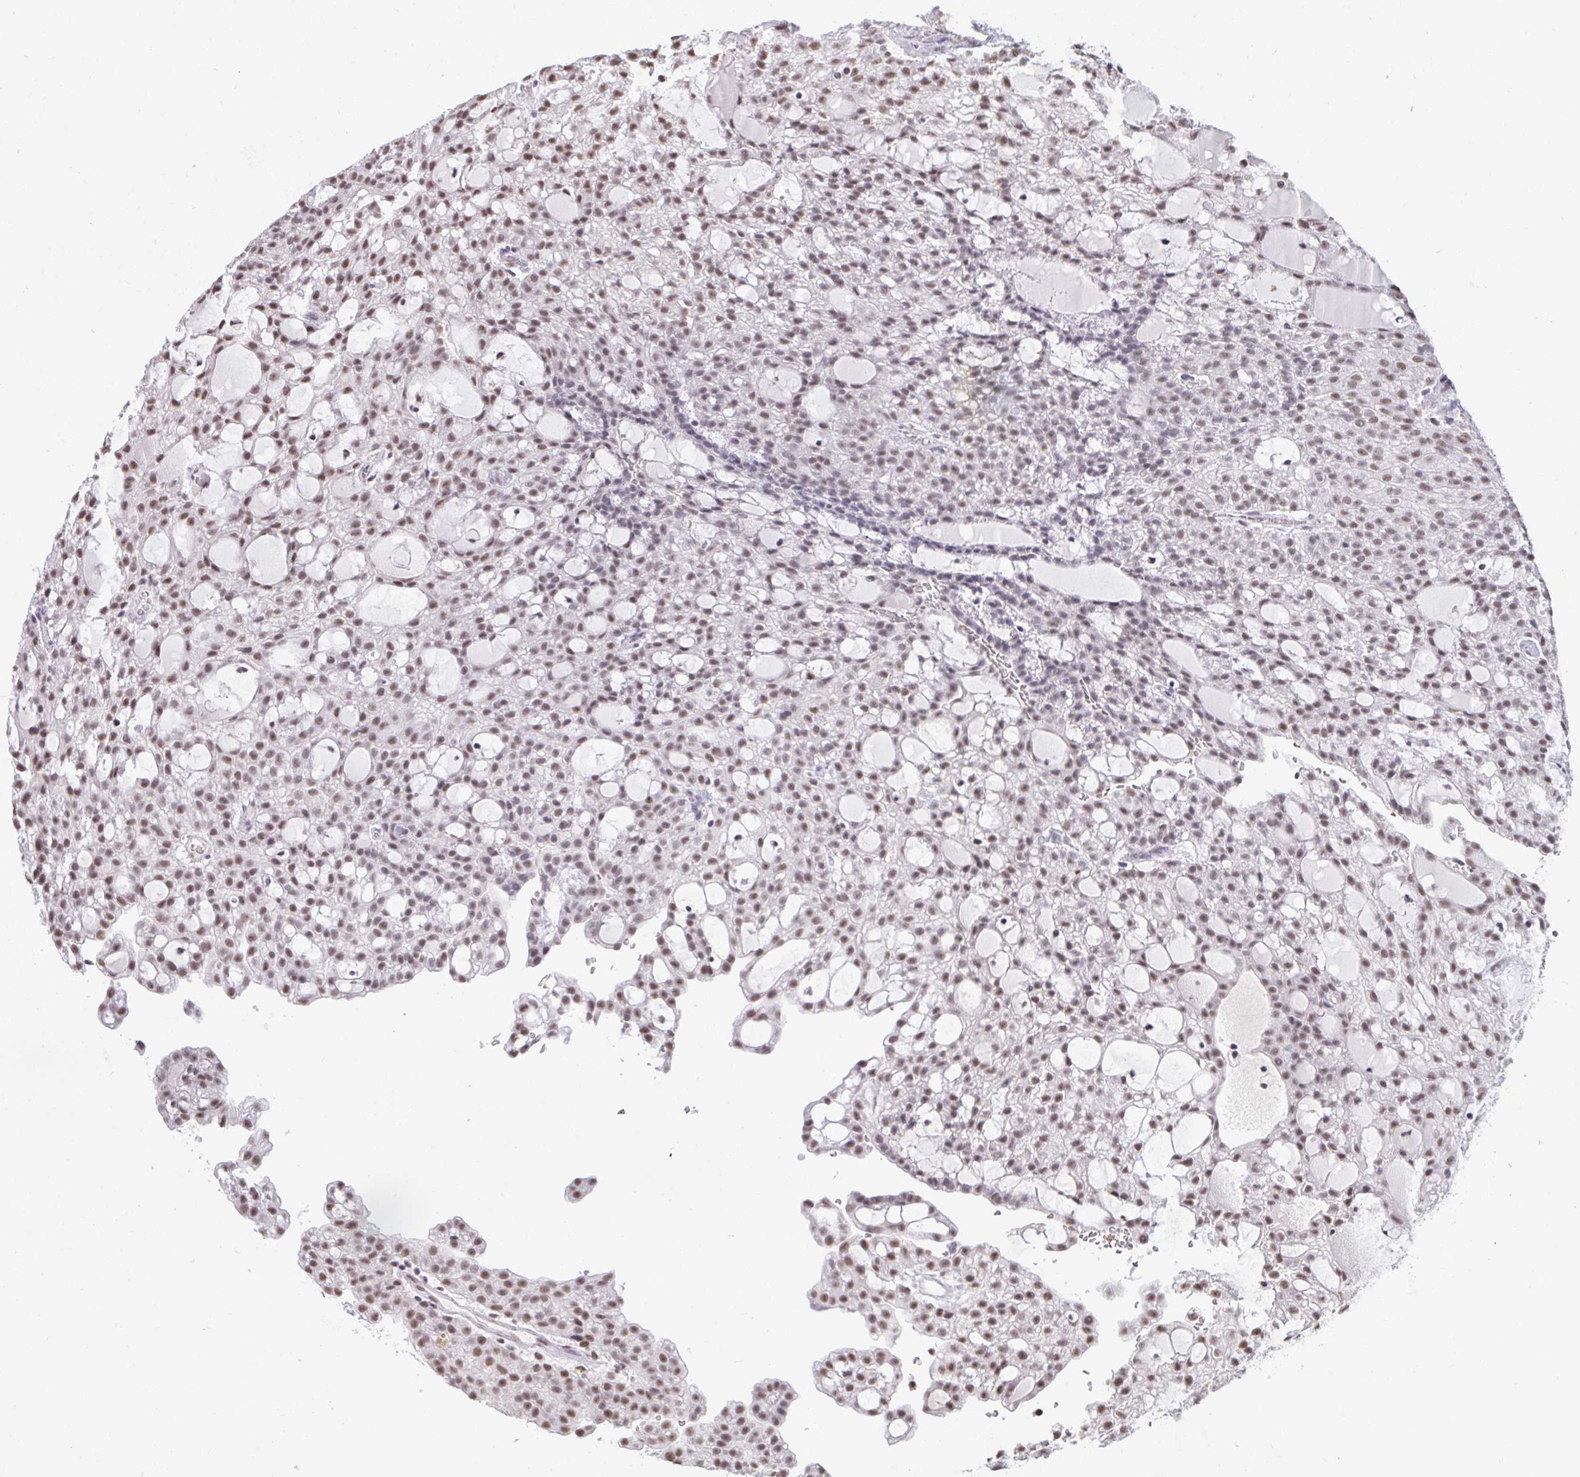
{"staining": {"intensity": "weak", "quantity": ">75%", "location": "nuclear"}, "tissue": "renal cancer", "cell_type": "Tumor cells", "image_type": "cancer", "snomed": [{"axis": "morphology", "description": "Adenocarcinoma, NOS"}, {"axis": "topography", "description": "Kidney"}], "caption": "This is an image of immunohistochemistry (IHC) staining of renal cancer (adenocarcinoma), which shows weak expression in the nuclear of tumor cells.", "gene": "PUF60", "patient": {"sex": "male", "age": 63}}